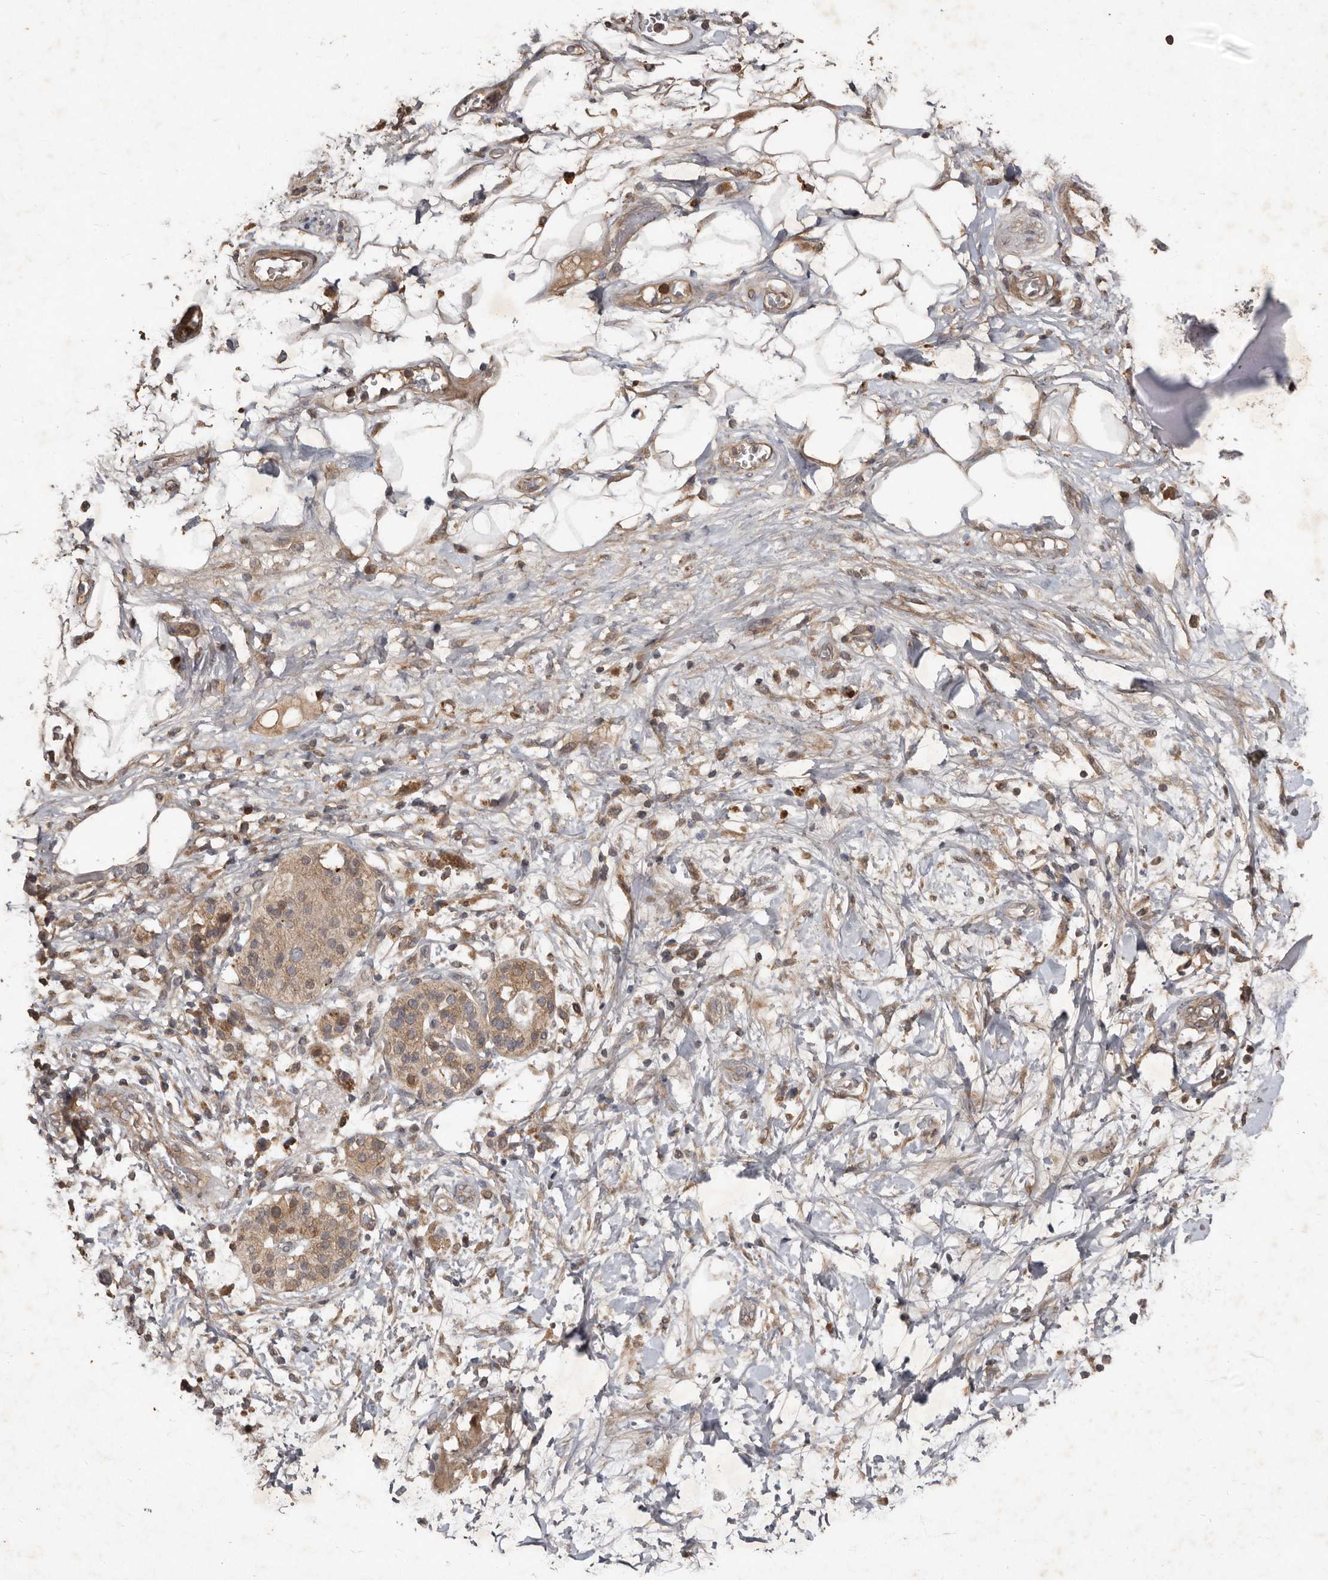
{"staining": {"intensity": "weak", "quantity": ">75%", "location": "cytoplasmic/membranous"}, "tissue": "adipose tissue", "cell_type": "Adipocytes", "image_type": "normal", "snomed": [{"axis": "morphology", "description": "Normal tissue, NOS"}, {"axis": "morphology", "description": "Adenocarcinoma, NOS"}, {"axis": "topography", "description": "Duodenum"}, {"axis": "topography", "description": "Peripheral nerve tissue"}], "caption": "The micrograph demonstrates immunohistochemical staining of unremarkable adipose tissue. There is weak cytoplasmic/membranous positivity is appreciated in approximately >75% of adipocytes.", "gene": "KIF26B", "patient": {"sex": "female", "age": 60}}